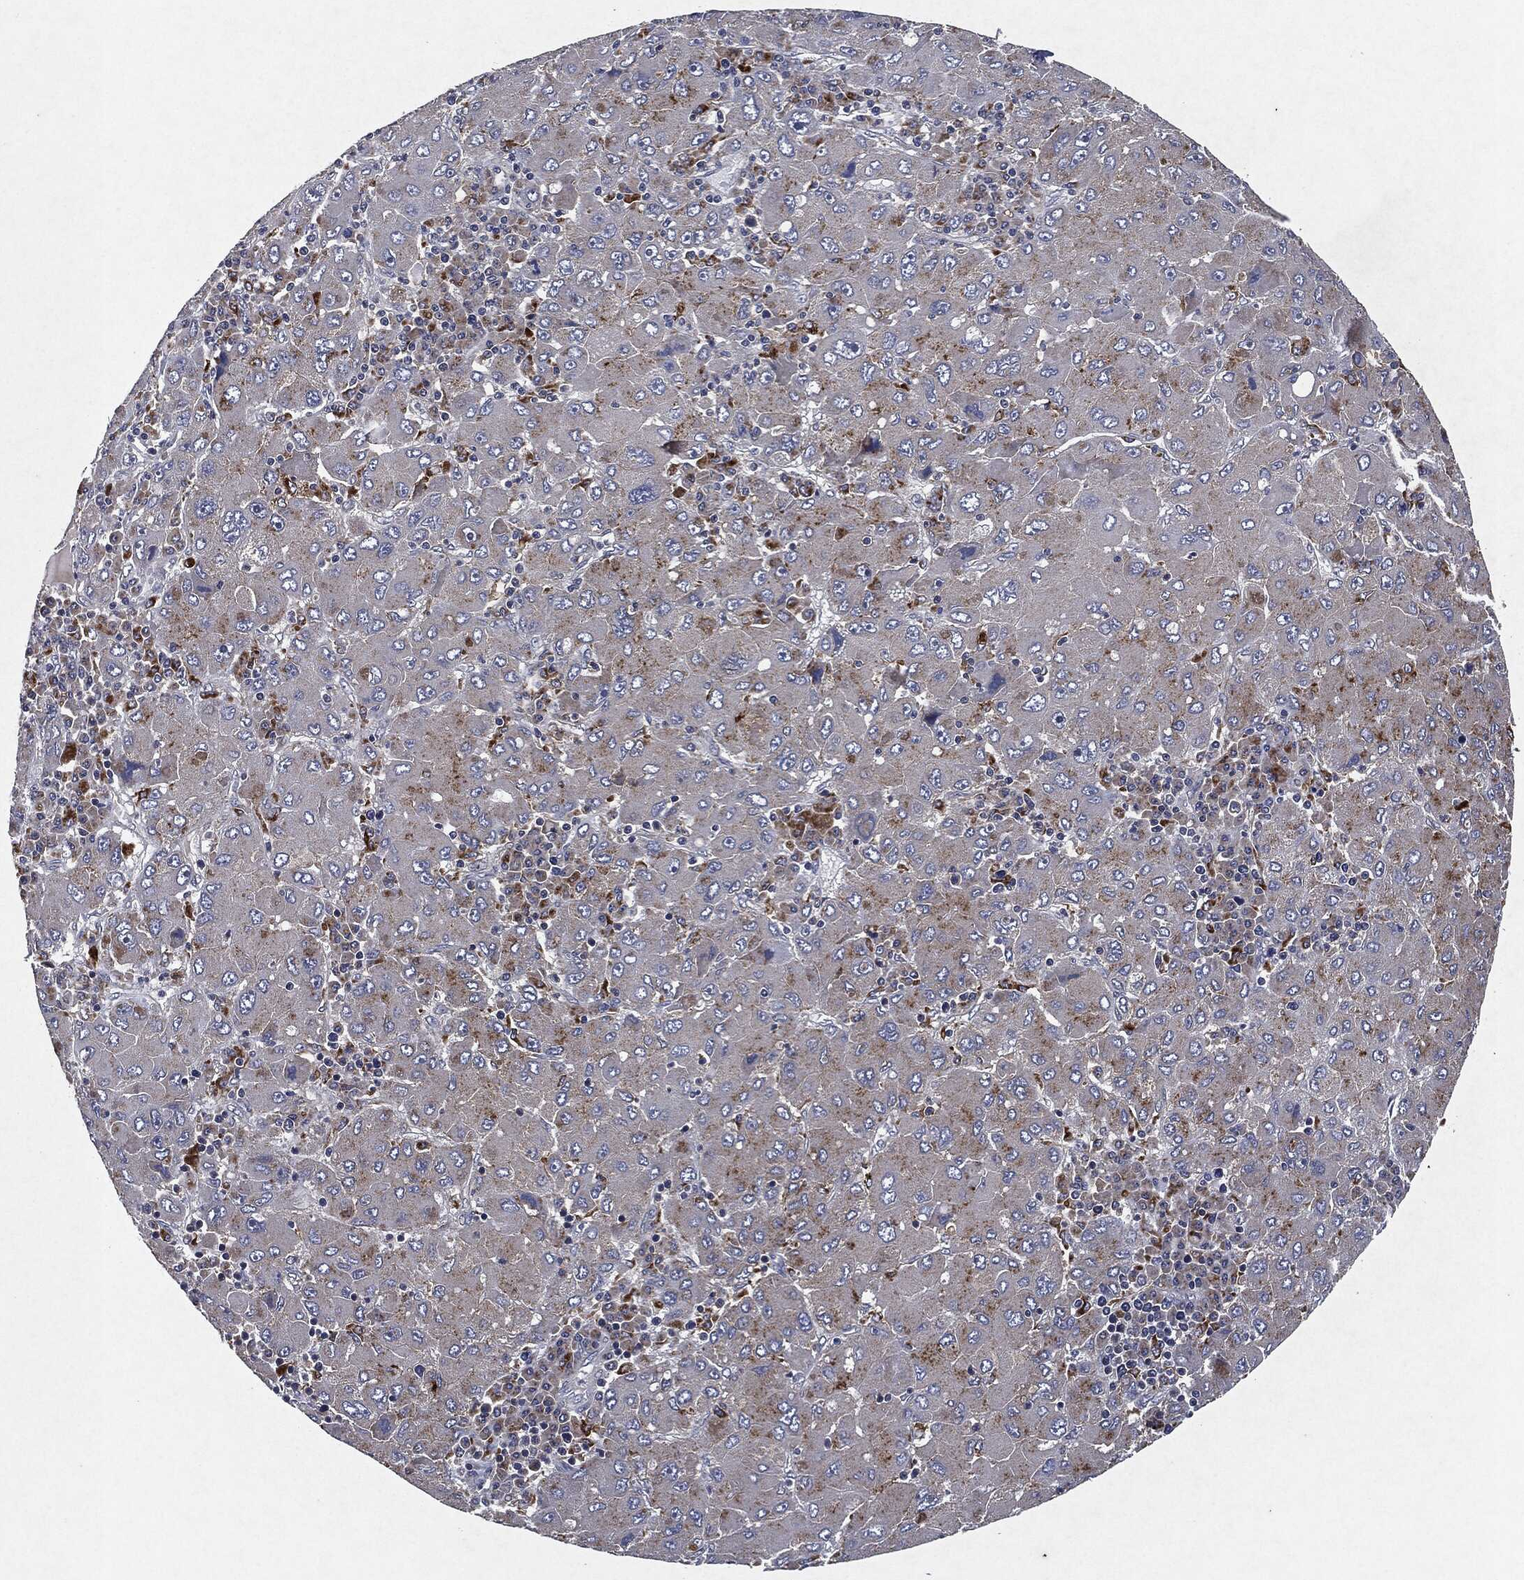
{"staining": {"intensity": "moderate", "quantity": "<25%", "location": "cytoplasmic/membranous"}, "tissue": "liver cancer", "cell_type": "Tumor cells", "image_type": "cancer", "snomed": [{"axis": "morphology", "description": "Carcinoma, Hepatocellular, NOS"}, {"axis": "topography", "description": "Liver"}], "caption": "Tumor cells demonstrate low levels of moderate cytoplasmic/membranous staining in about <25% of cells in liver cancer (hepatocellular carcinoma).", "gene": "SLC31A2", "patient": {"sex": "male", "age": 75}}